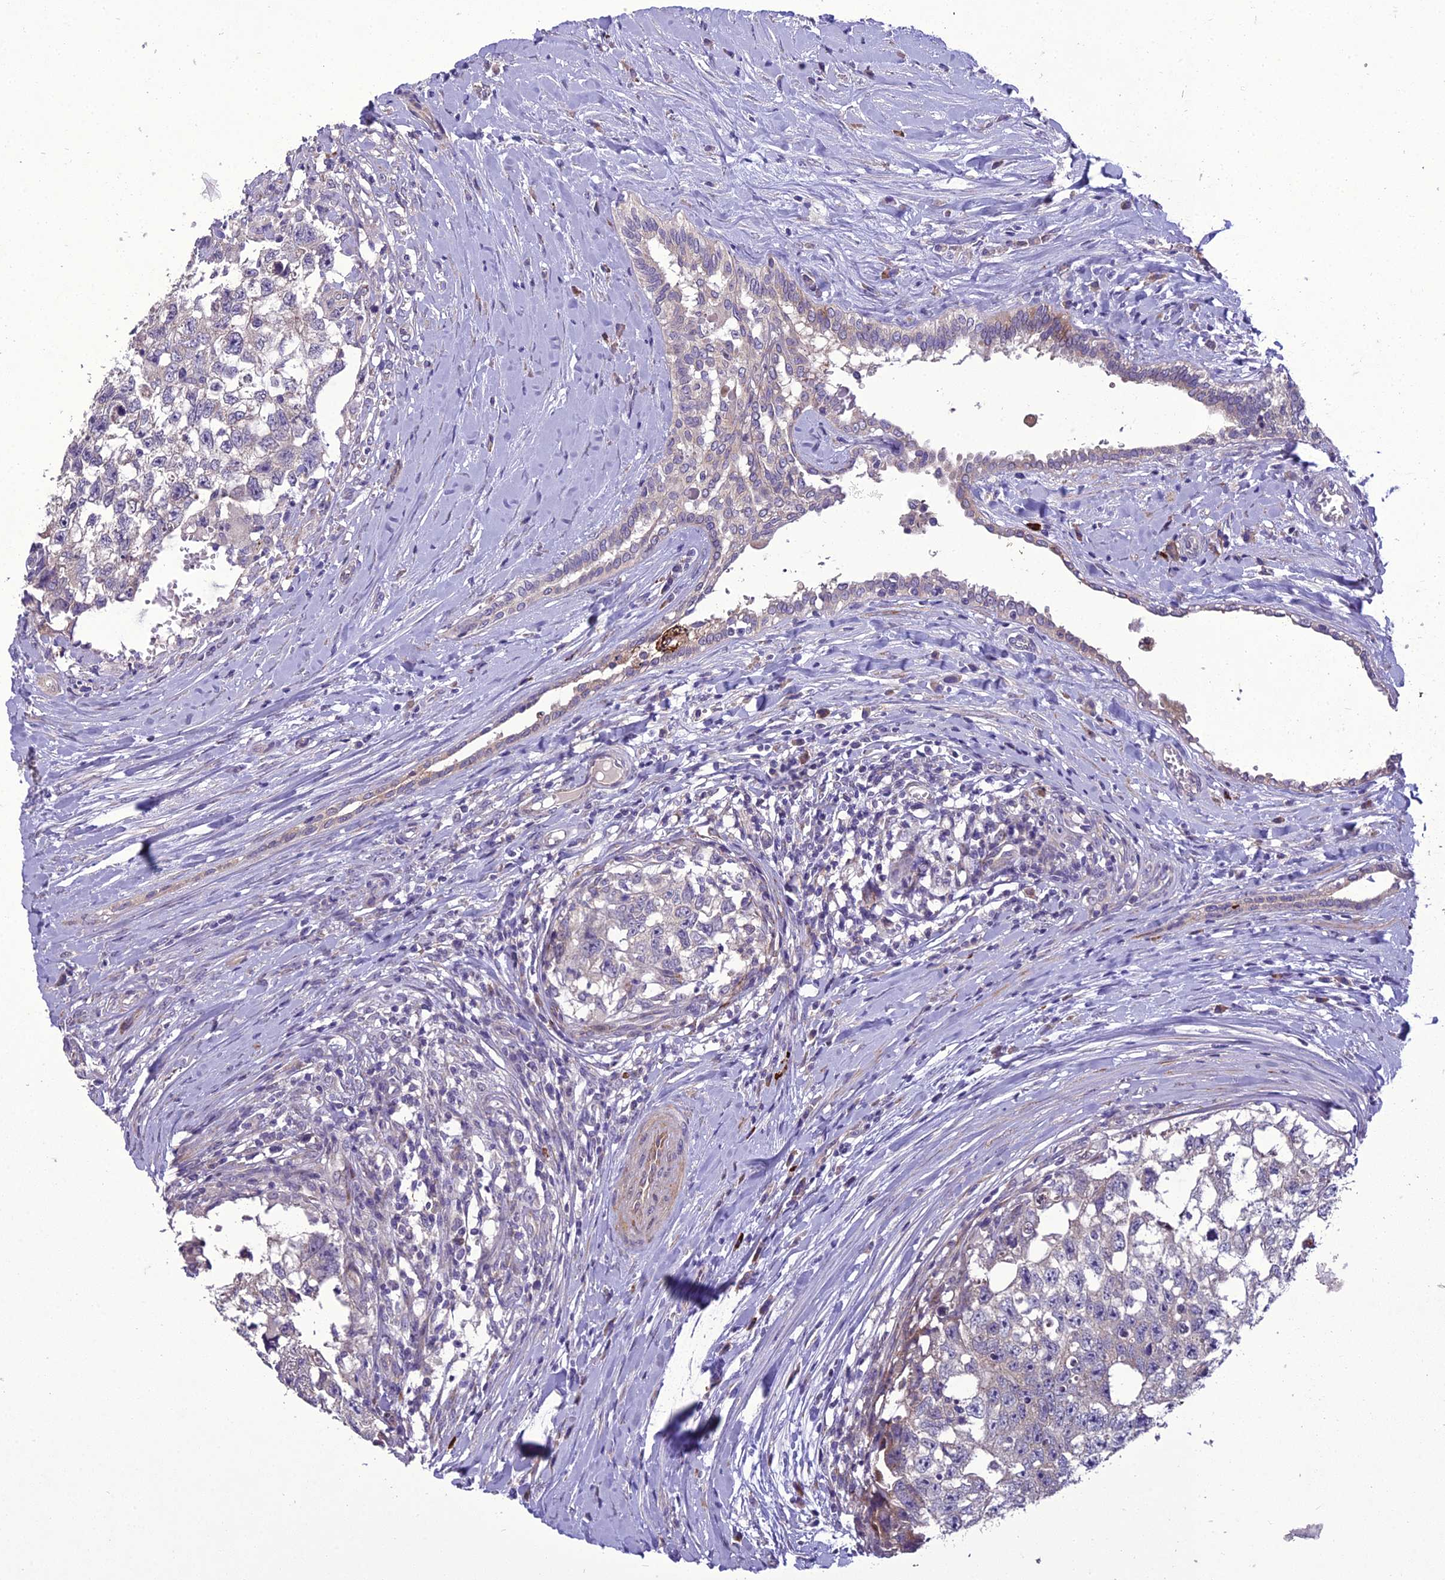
{"staining": {"intensity": "negative", "quantity": "none", "location": "none"}, "tissue": "testis cancer", "cell_type": "Tumor cells", "image_type": "cancer", "snomed": [{"axis": "morphology", "description": "Seminoma, NOS"}, {"axis": "morphology", "description": "Carcinoma, Embryonal, NOS"}, {"axis": "topography", "description": "Testis"}], "caption": "Photomicrograph shows no protein staining in tumor cells of testis cancer (seminoma) tissue. (DAB immunohistochemistry (IHC), high magnification).", "gene": "ADIPOR2", "patient": {"sex": "male", "age": 29}}